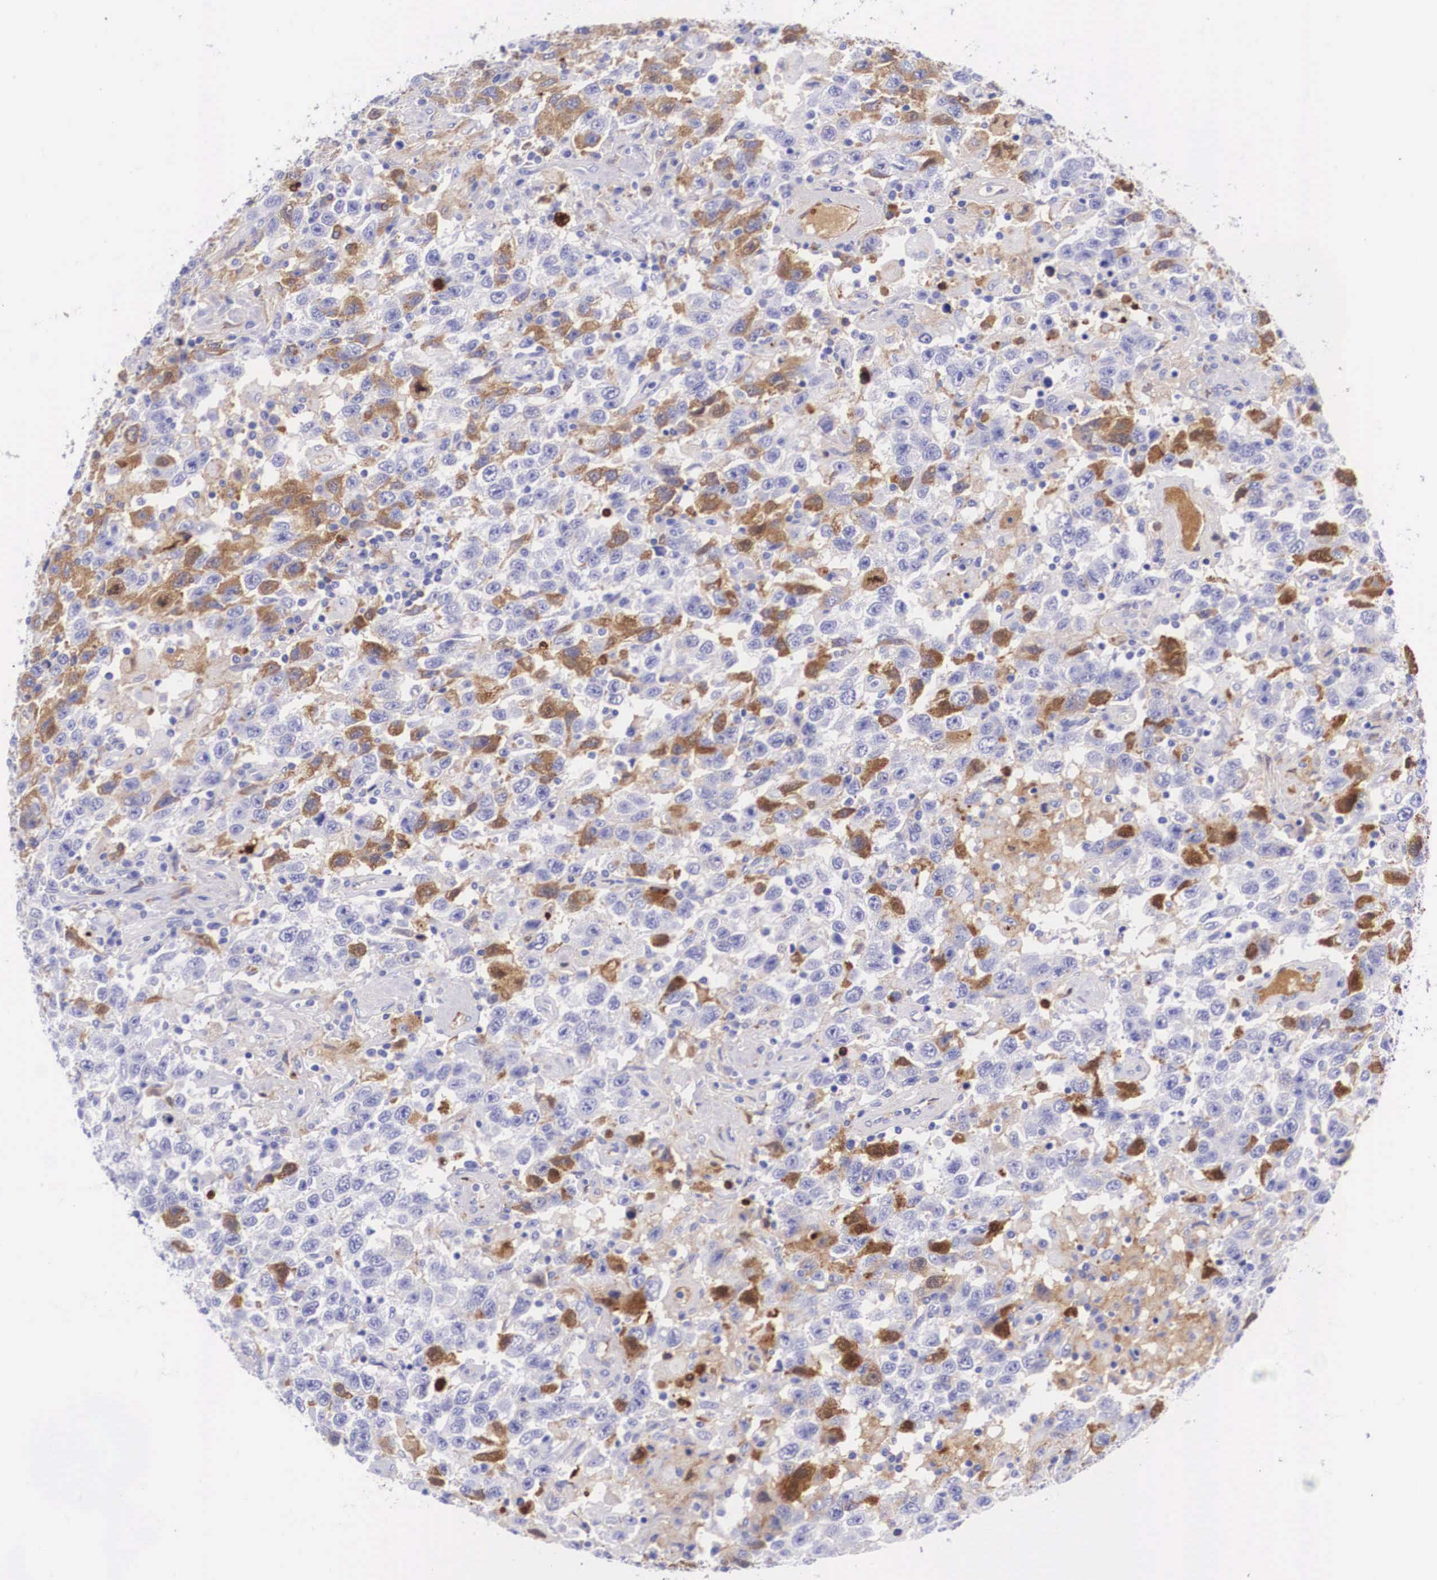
{"staining": {"intensity": "moderate", "quantity": "<25%", "location": "cytoplasmic/membranous"}, "tissue": "testis cancer", "cell_type": "Tumor cells", "image_type": "cancer", "snomed": [{"axis": "morphology", "description": "Seminoma, NOS"}, {"axis": "topography", "description": "Testis"}], "caption": "Tumor cells show low levels of moderate cytoplasmic/membranous staining in about <25% of cells in human seminoma (testis). Nuclei are stained in blue.", "gene": "PLG", "patient": {"sex": "male", "age": 41}}